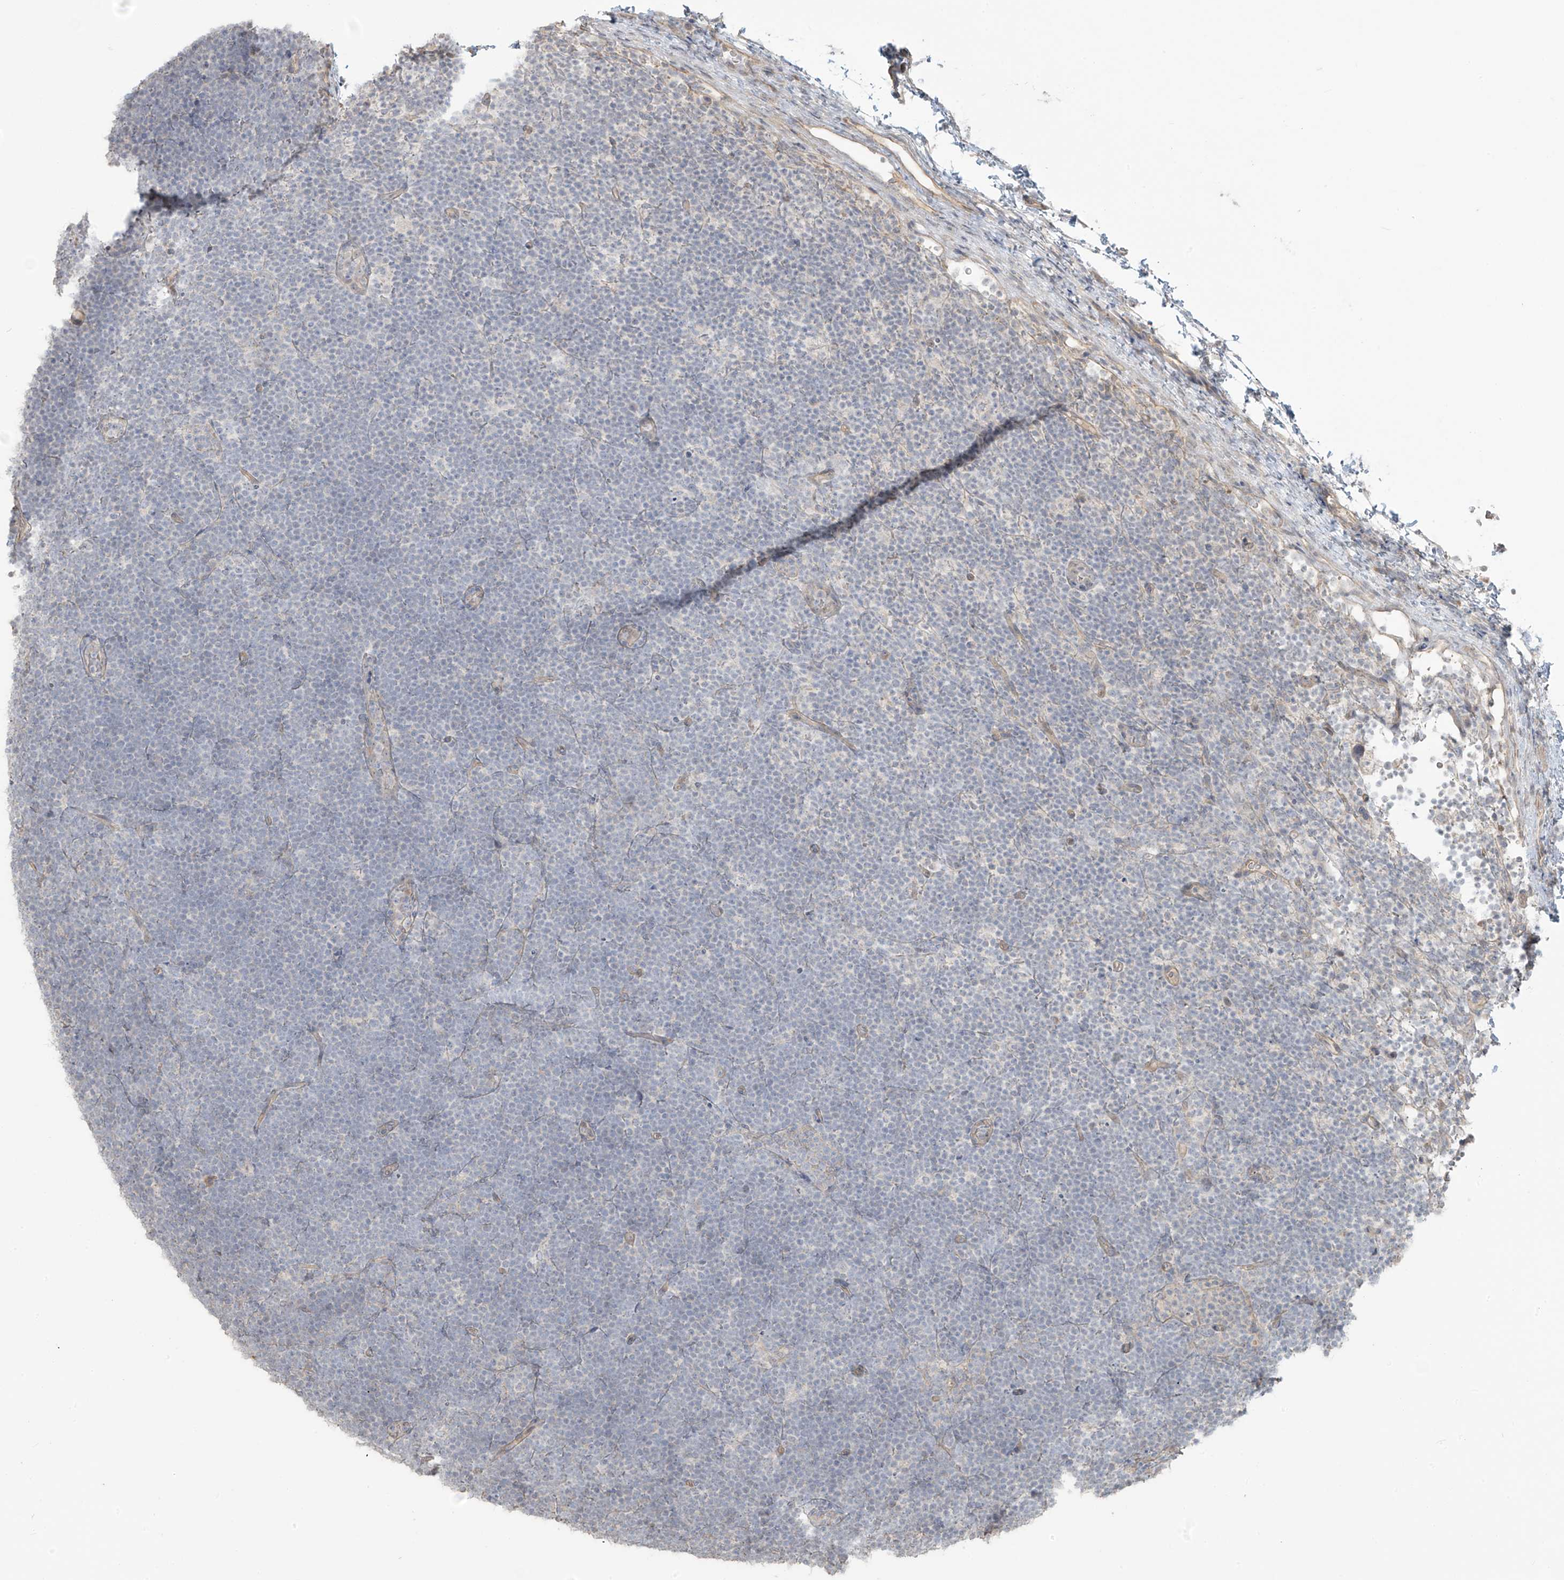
{"staining": {"intensity": "negative", "quantity": "none", "location": "none"}, "tissue": "lymphoma", "cell_type": "Tumor cells", "image_type": "cancer", "snomed": [{"axis": "morphology", "description": "Malignant lymphoma, non-Hodgkin's type, High grade"}, {"axis": "topography", "description": "Lymph node"}], "caption": "DAB immunohistochemical staining of human lymphoma exhibits no significant staining in tumor cells.", "gene": "MAGIX", "patient": {"sex": "male", "age": 13}}